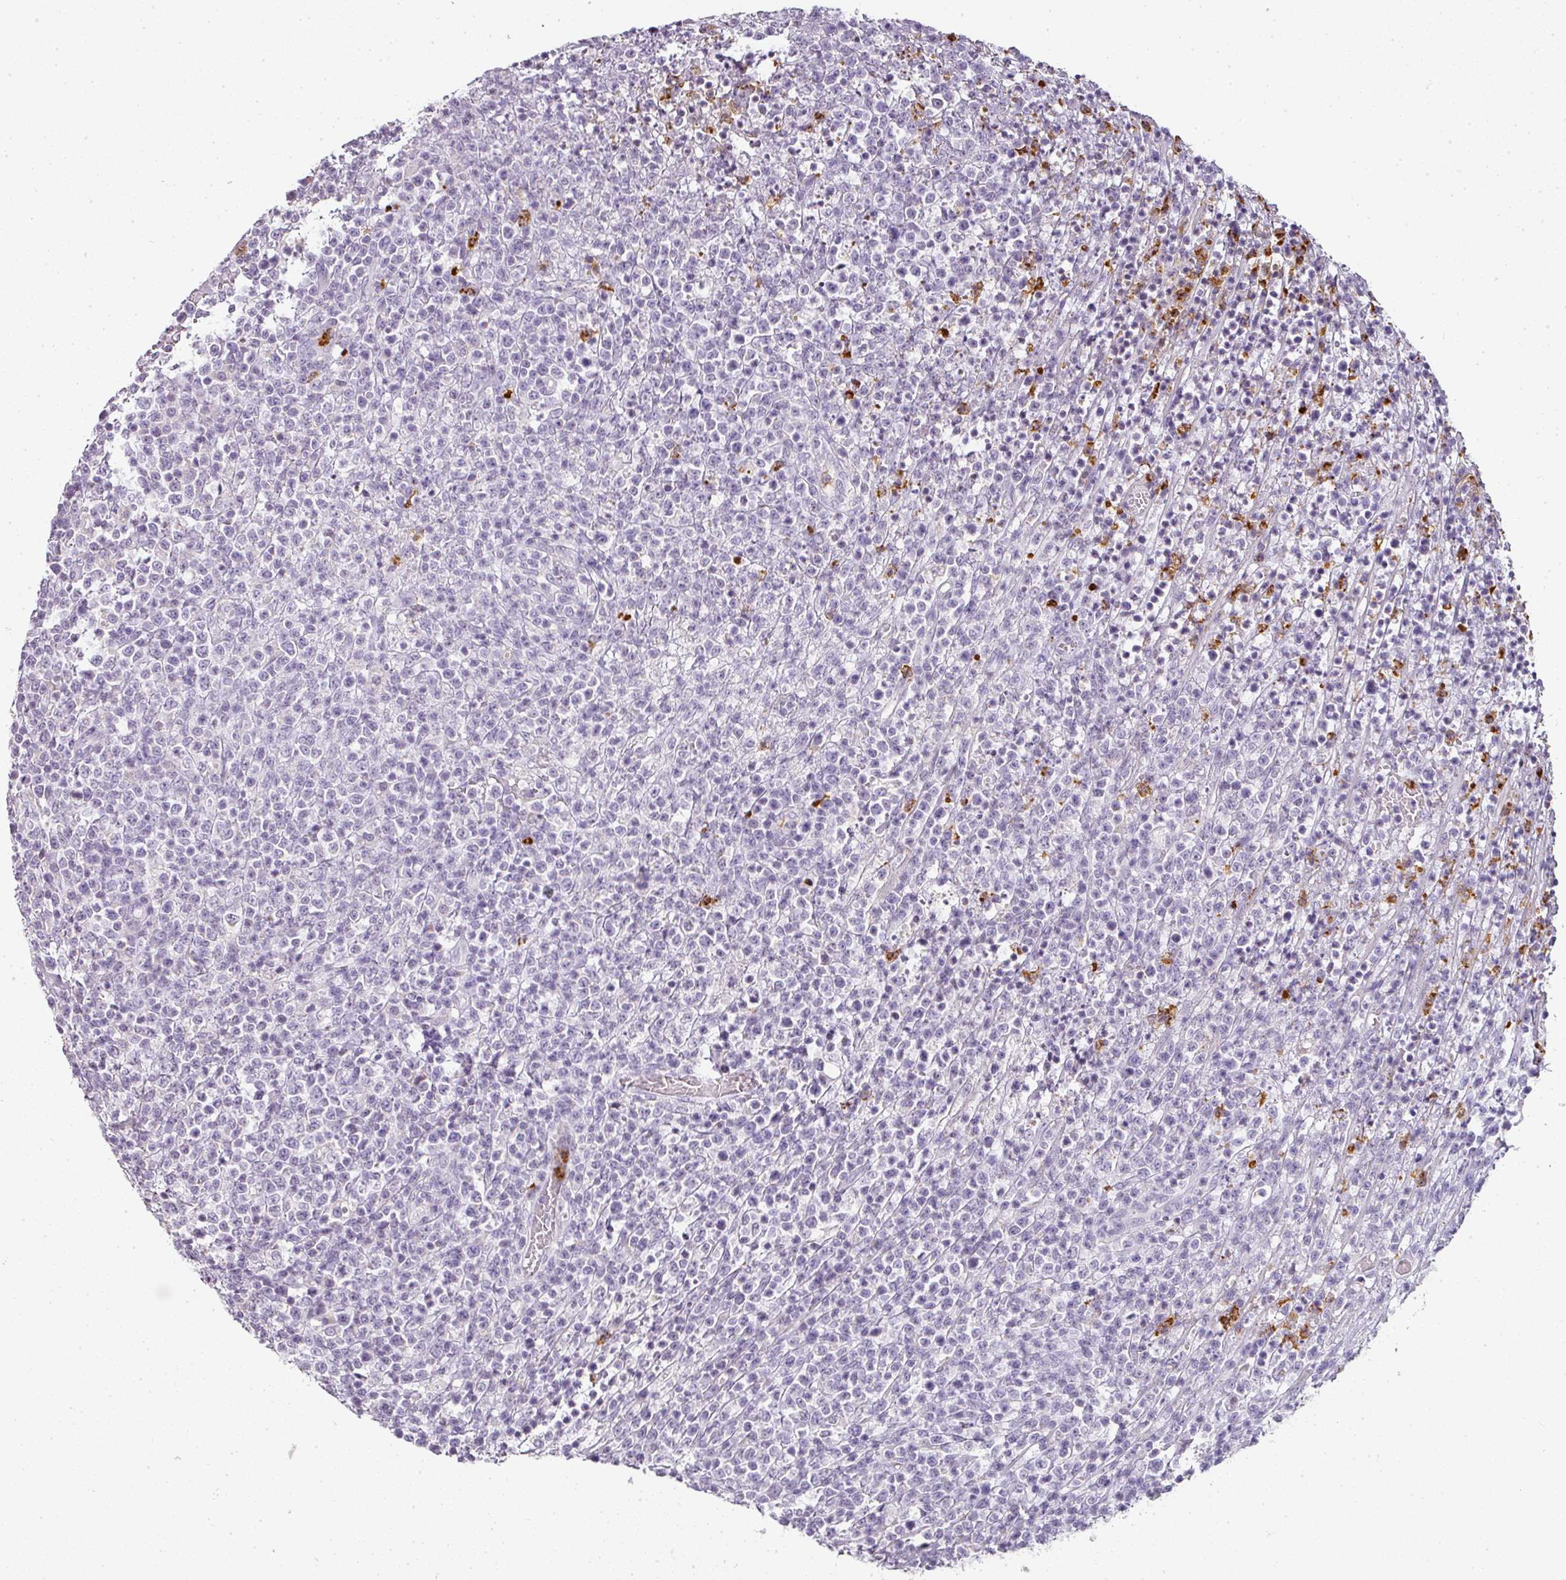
{"staining": {"intensity": "negative", "quantity": "none", "location": "none"}, "tissue": "lymphoma", "cell_type": "Tumor cells", "image_type": "cancer", "snomed": [{"axis": "morphology", "description": "Malignant lymphoma, non-Hodgkin's type, High grade"}, {"axis": "topography", "description": "Colon"}], "caption": "Immunohistochemistry (IHC) of lymphoma shows no positivity in tumor cells.", "gene": "CAMP", "patient": {"sex": "female", "age": 53}}